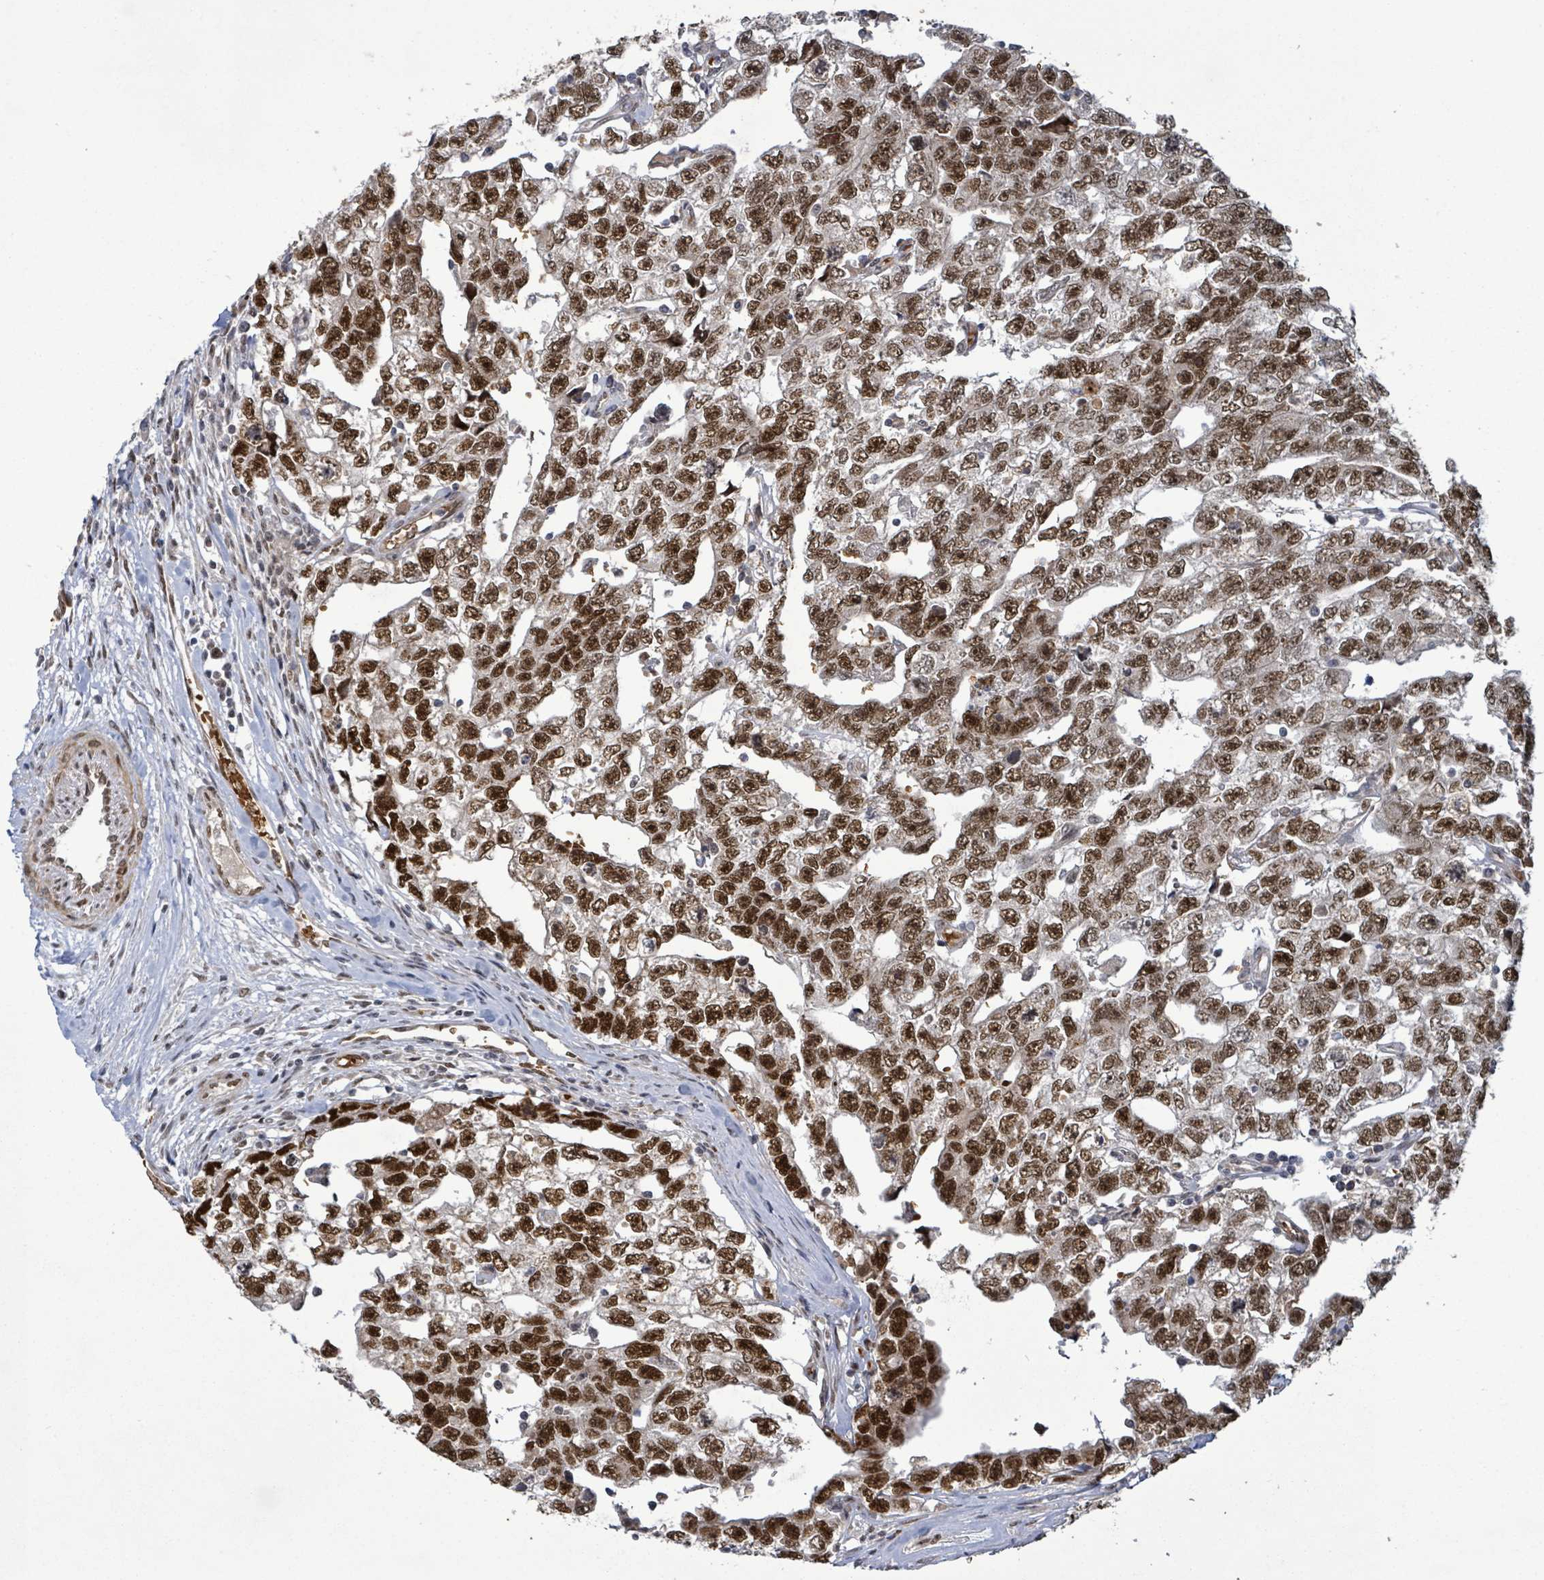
{"staining": {"intensity": "strong", "quantity": ">75%", "location": "nuclear"}, "tissue": "testis cancer", "cell_type": "Tumor cells", "image_type": "cancer", "snomed": [{"axis": "morphology", "description": "Carcinoma, Embryonal, NOS"}, {"axis": "topography", "description": "Testis"}], "caption": "This is a micrograph of immunohistochemistry (IHC) staining of testis cancer (embryonal carcinoma), which shows strong expression in the nuclear of tumor cells.", "gene": "PATZ1", "patient": {"sex": "male", "age": 22}}